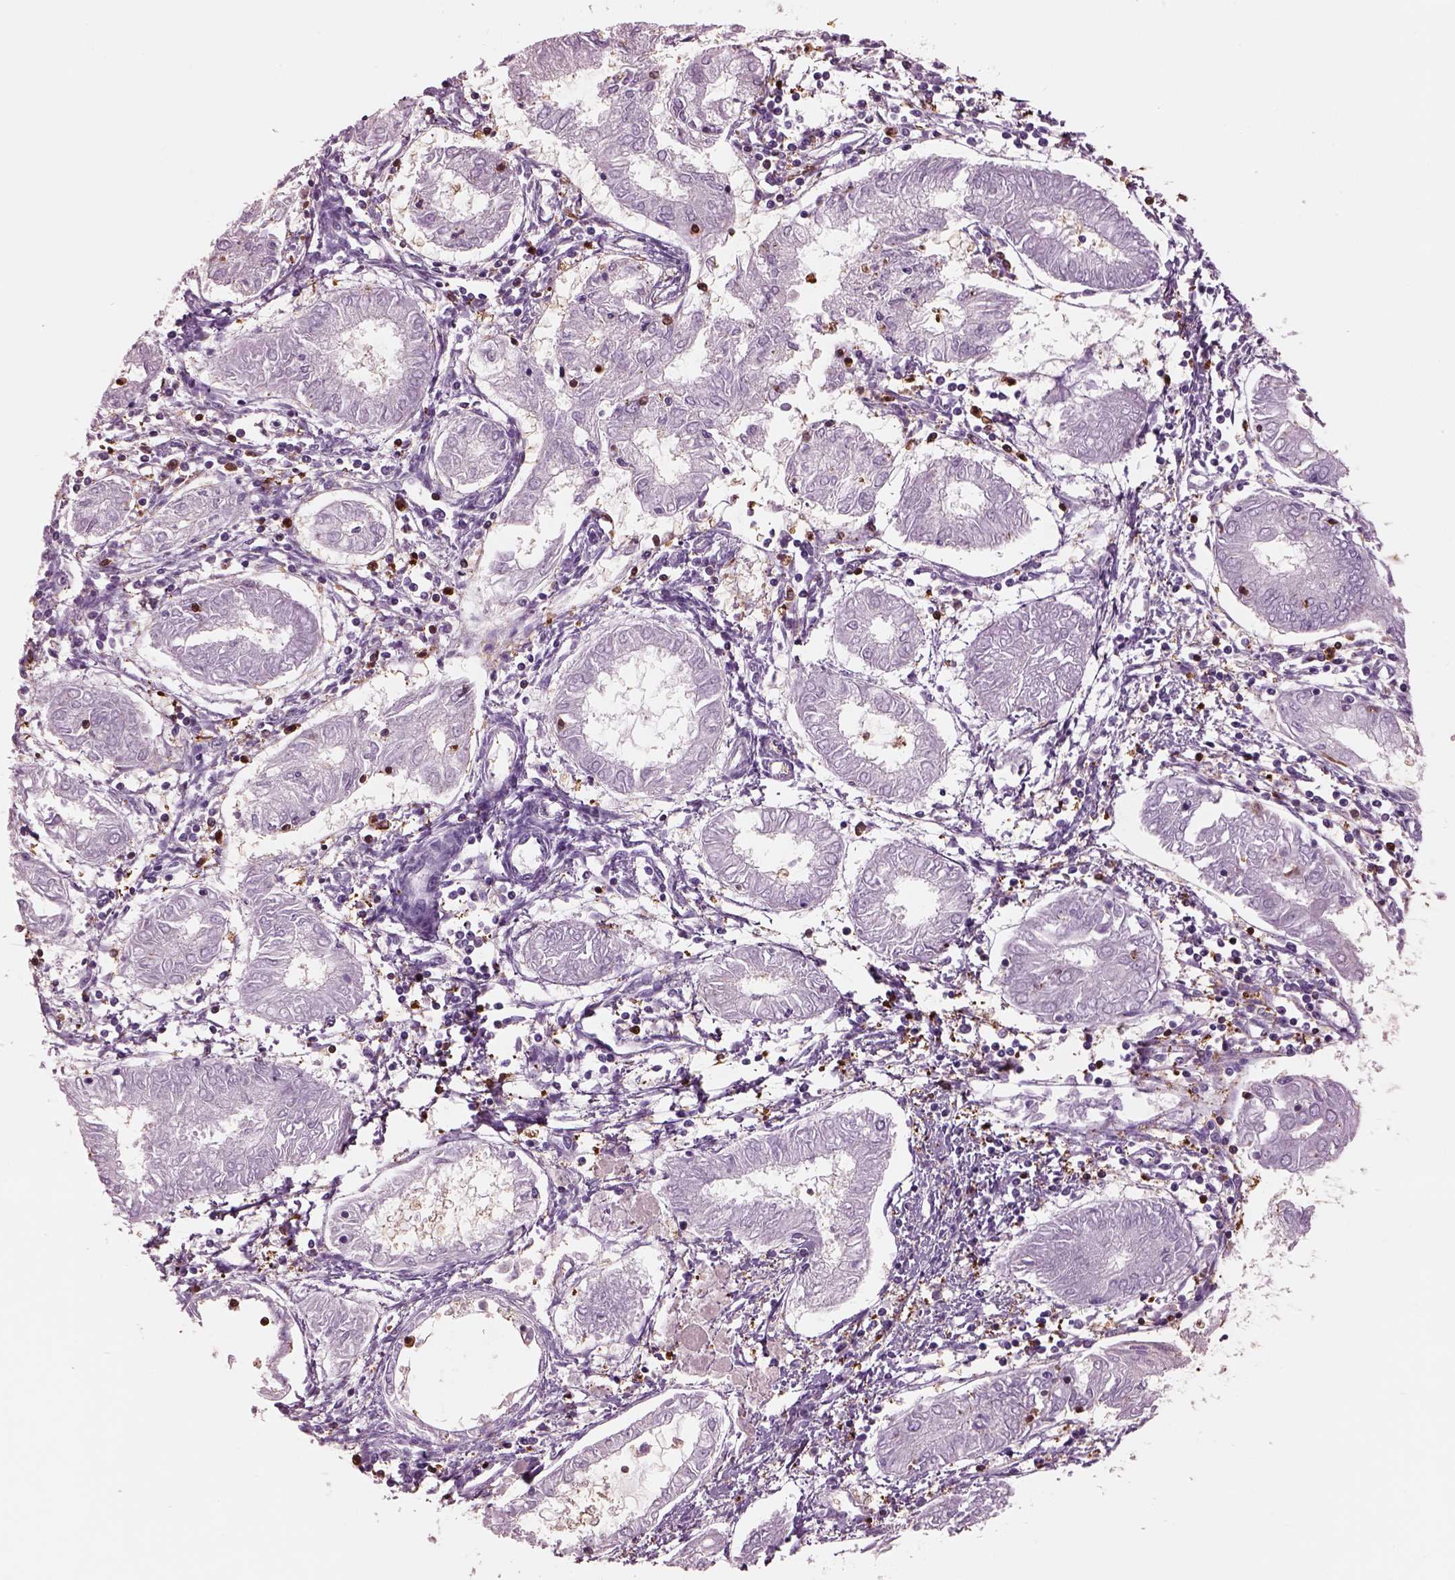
{"staining": {"intensity": "negative", "quantity": "none", "location": "none"}, "tissue": "endometrial cancer", "cell_type": "Tumor cells", "image_type": "cancer", "snomed": [{"axis": "morphology", "description": "Adenocarcinoma, NOS"}, {"axis": "topography", "description": "Endometrium"}], "caption": "A histopathology image of endometrial cancer (adenocarcinoma) stained for a protein shows no brown staining in tumor cells.", "gene": "IL31RA", "patient": {"sex": "female", "age": 68}}